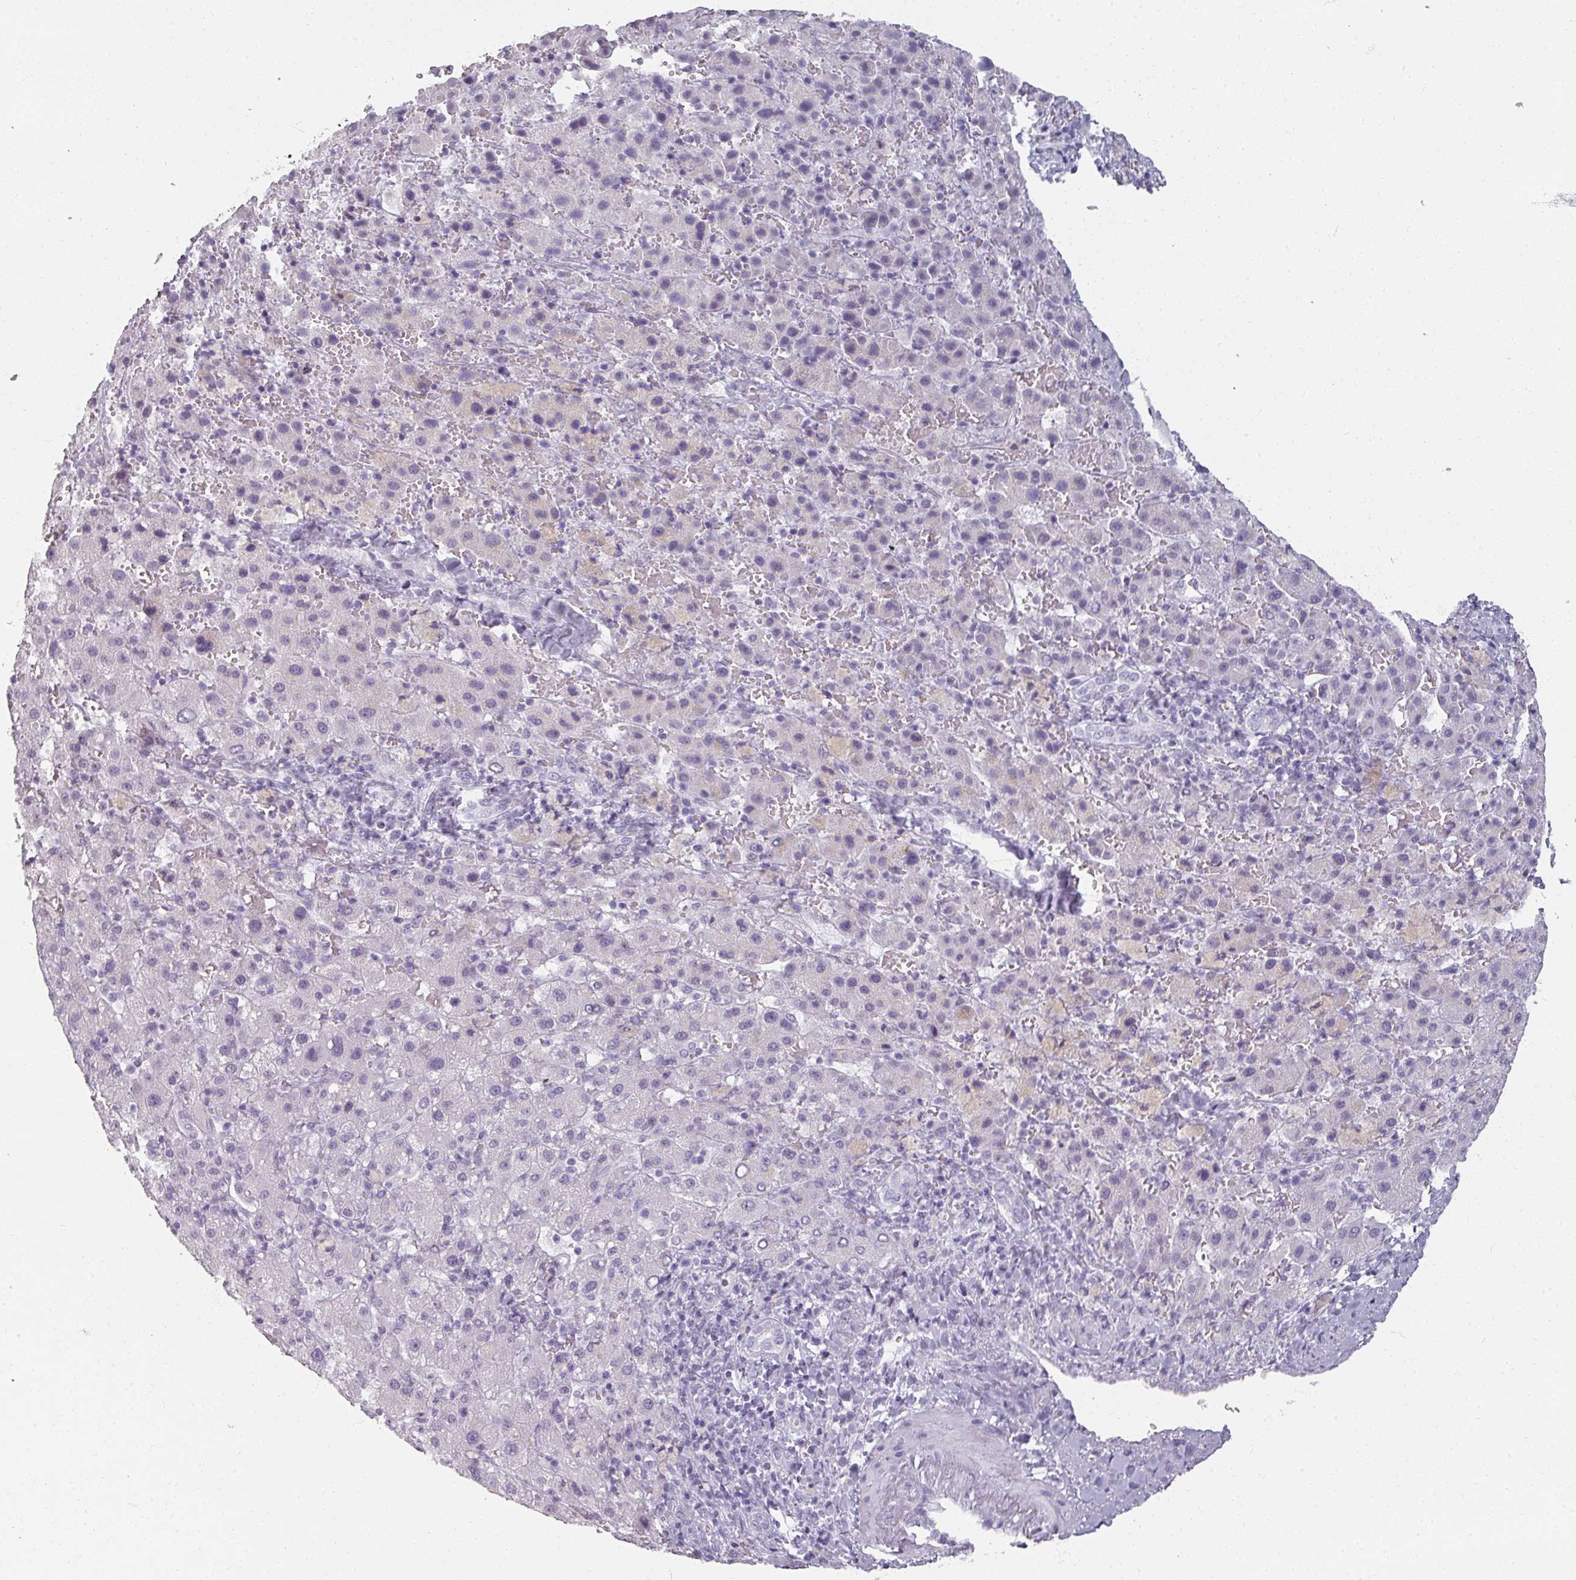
{"staining": {"intensity": "negative", "quantity": "none", "location": "none"}, "tissue": "liver cancer", "cell_type": "Tumor cells", "image_type": "cancer", "snomed": [{"axis": "morphology", "description": "Carcinoma, Hepatocellular, NOS"}, {"axis": "topography", "description": "Liver"}], "caption": "Tumor cells show no significant positivity in liver cancer. Brightfield microscopy of immunohistochemistry stained with DAB (3,3'-diaminobenzidine) (brown) and hematoxylin (blue), captured at high magnification.", "gene": "REG3G", "patient": {"sex": "female", "age": 58}}